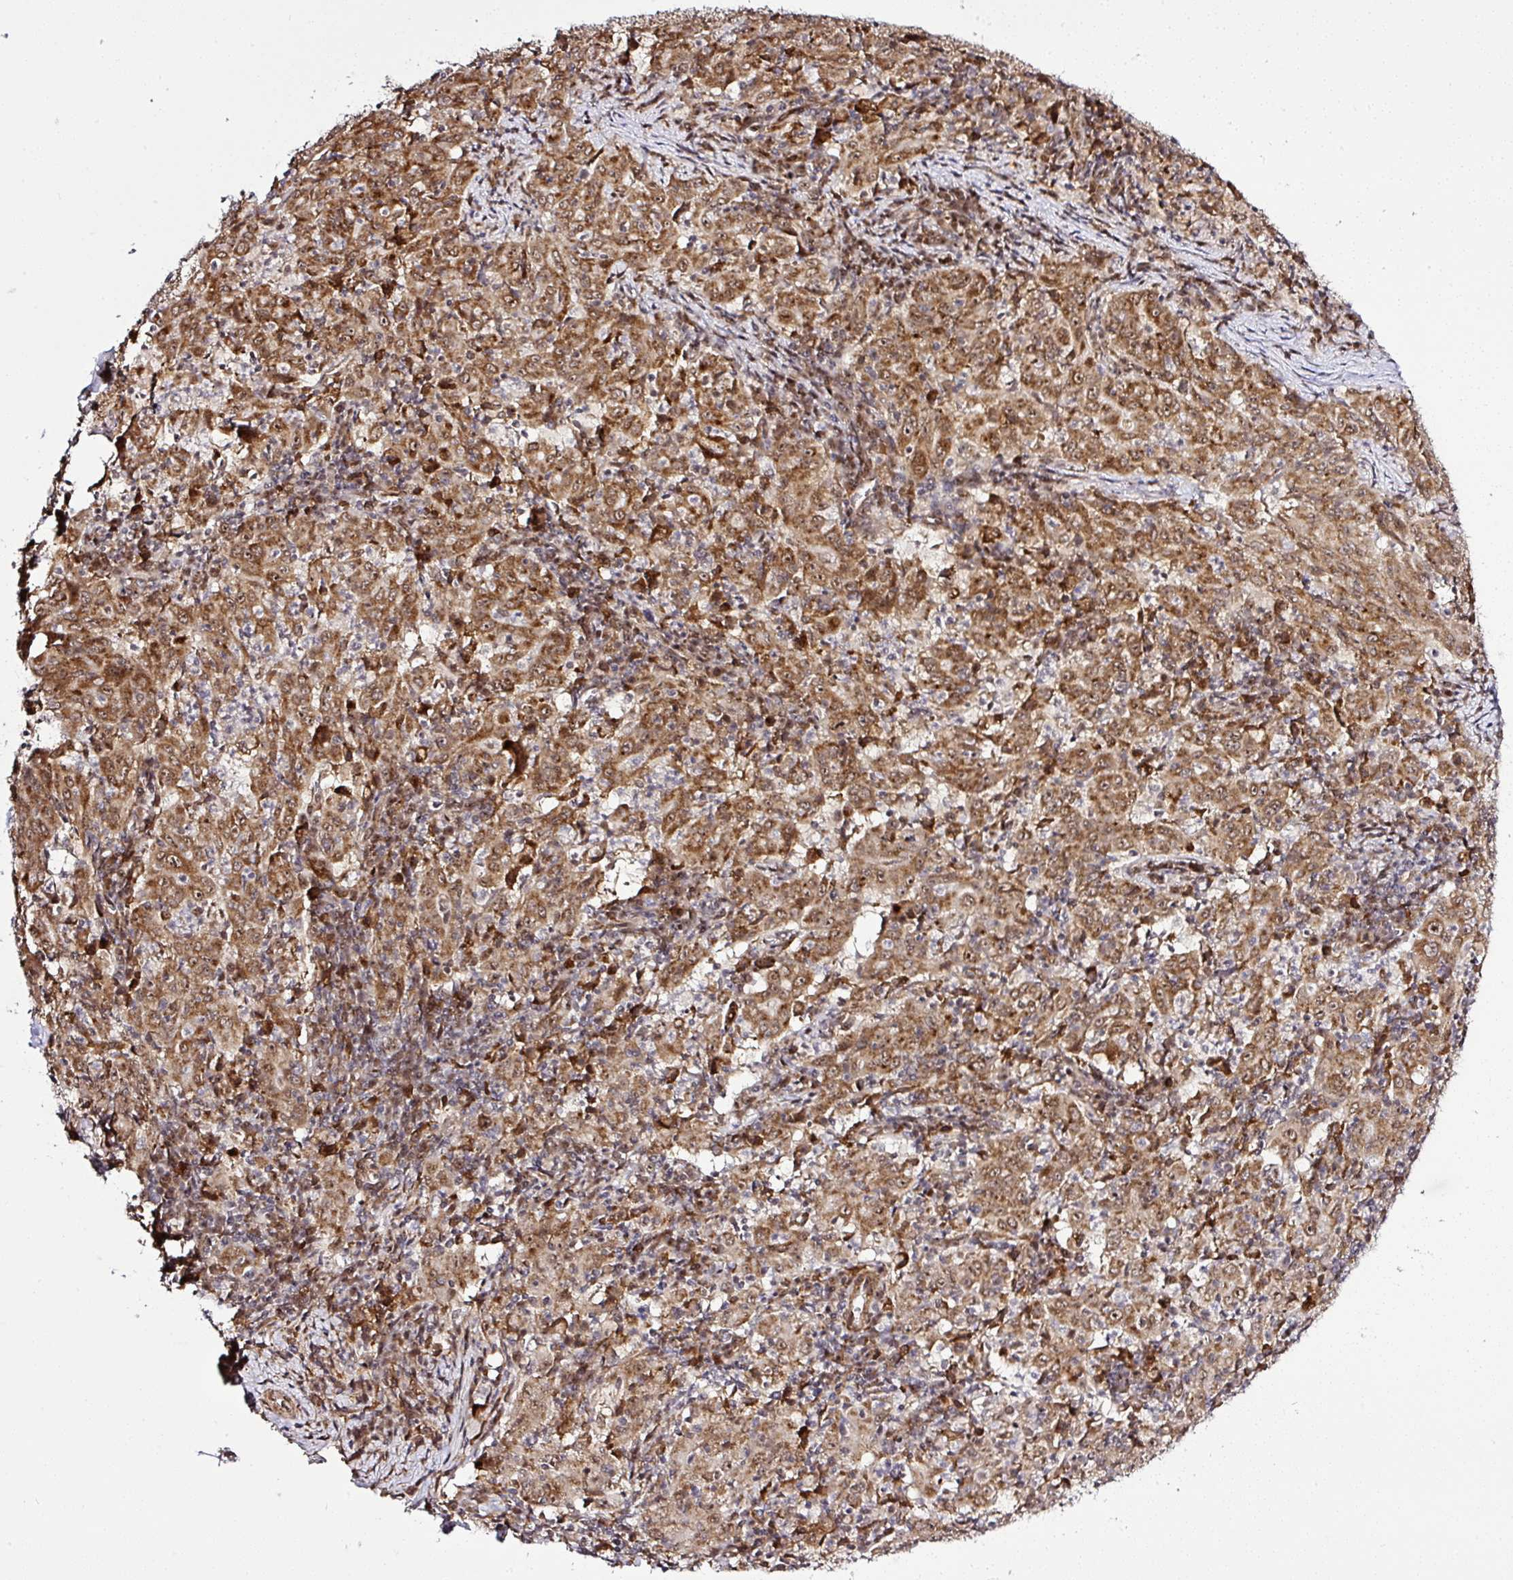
{"staining": {"intensity": "moderate", "quantity": ">75%", "location": "cytoplasmic/membranous,nuclear"}, "tissue": "pancreatic cancer", "cell_type": "Tumor cells", "image_type": "cancer", "snomed": [{"axis": "morphology", "description": "Adenocarcinoma, NOS"}, {"axis": "topography", "description": "Pancreas"}], "caption": "About >75% of tumor cells in pancreatic adenocarcinoma exhibit moderate cytoplasmic/membranous and nuclear protein staining as visualized by brown immunohistochemical staining.", "gene": "FAM153A", "patient": {"sex": "male", "age": 63}}